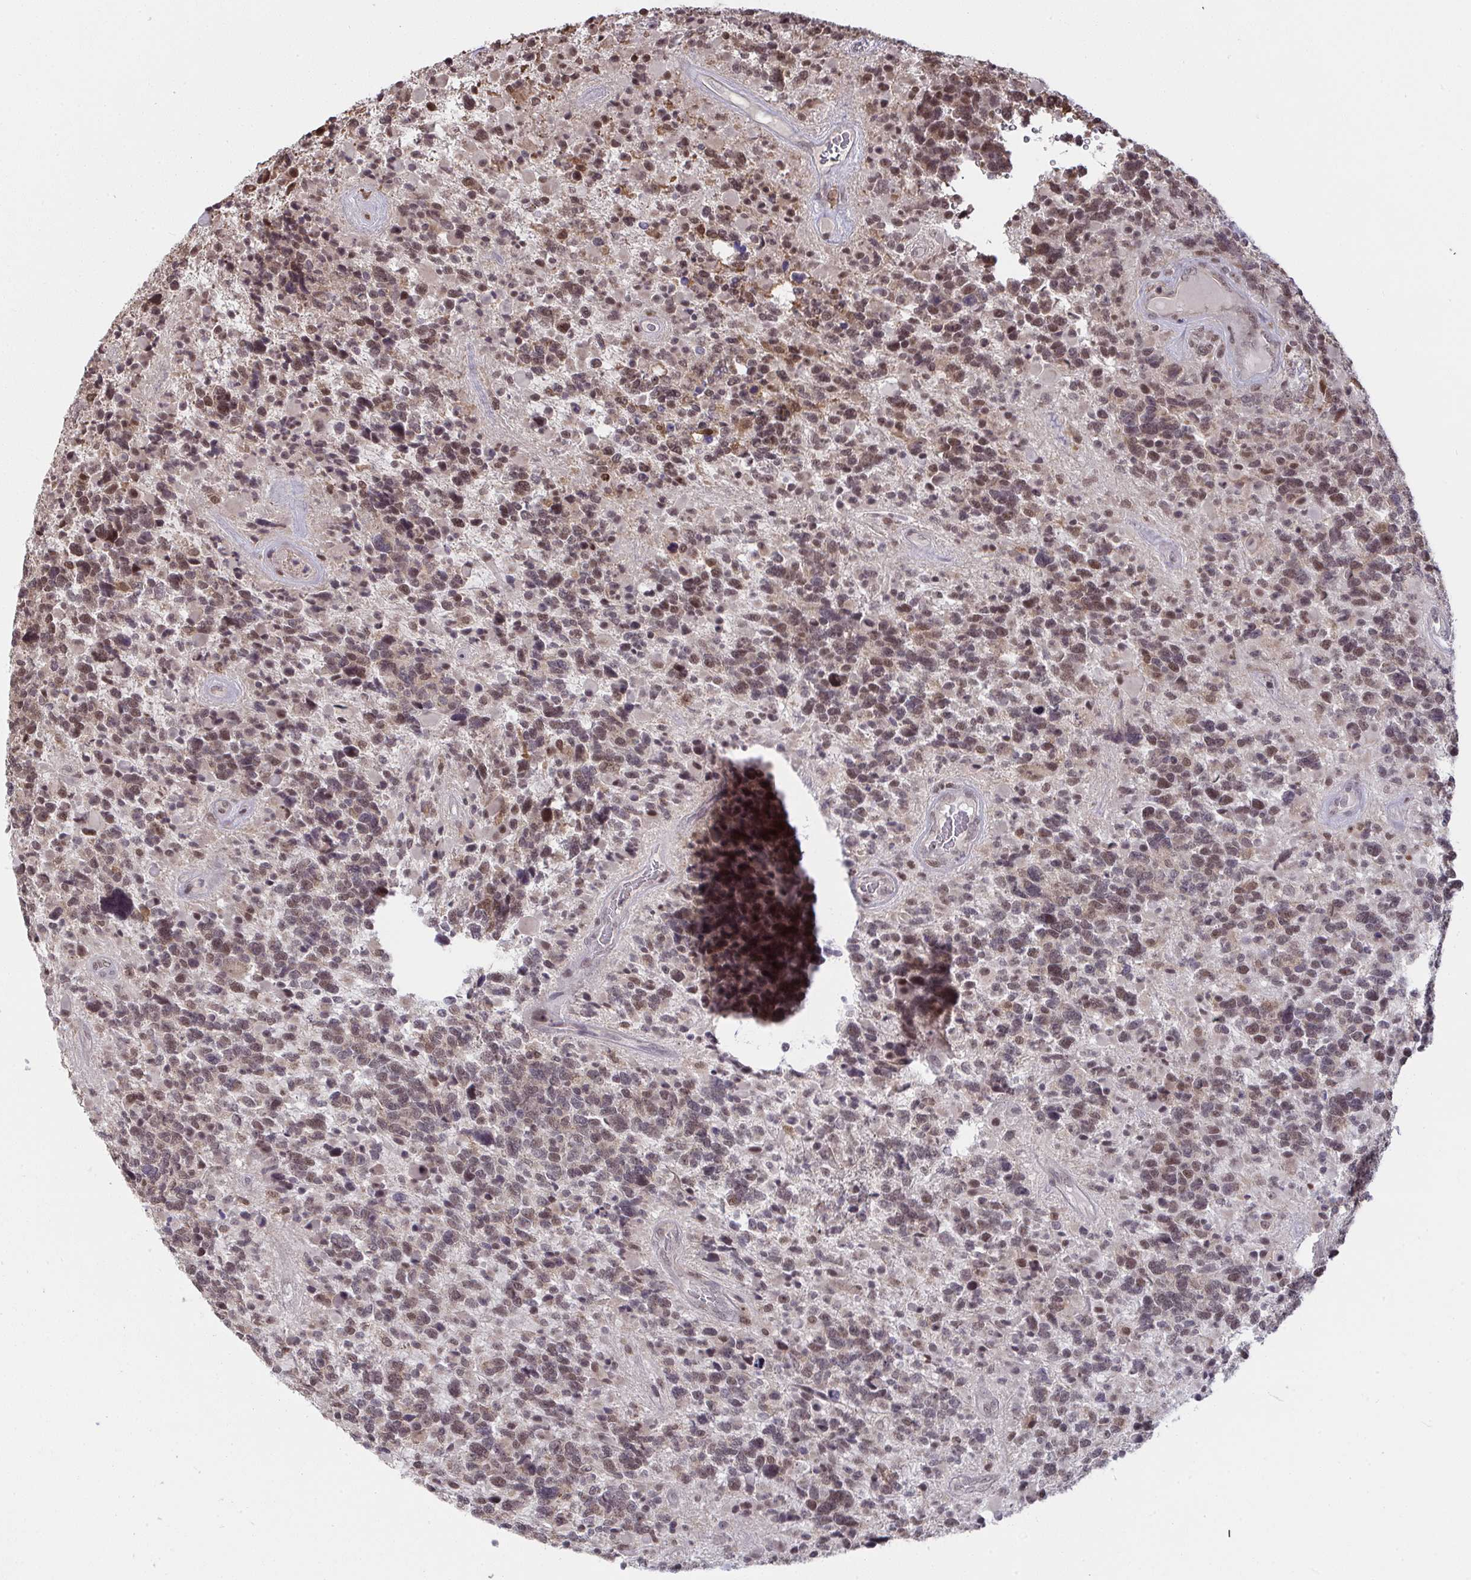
{"staining": {"intensity": "moderate", "quantity": "25%-75%", "location": "nuclear"}, "tissue": "glioma", "cell_type": "Tumor cells", "image_type": "cancer", "snomed": [{"axis": "morphology", "description": "Glioma, malignant, High grade"}, {"axis": "topography", "description": "Brain"}], "caption": "This histopathology image exhibits IHC staining of human high-grade glioma (malignant), with medium moderate nuclear positivity in approximately 25%-75% of tumor cells.", "gene": "SAP30", "patient": {"sex": "female", "age": 40}}